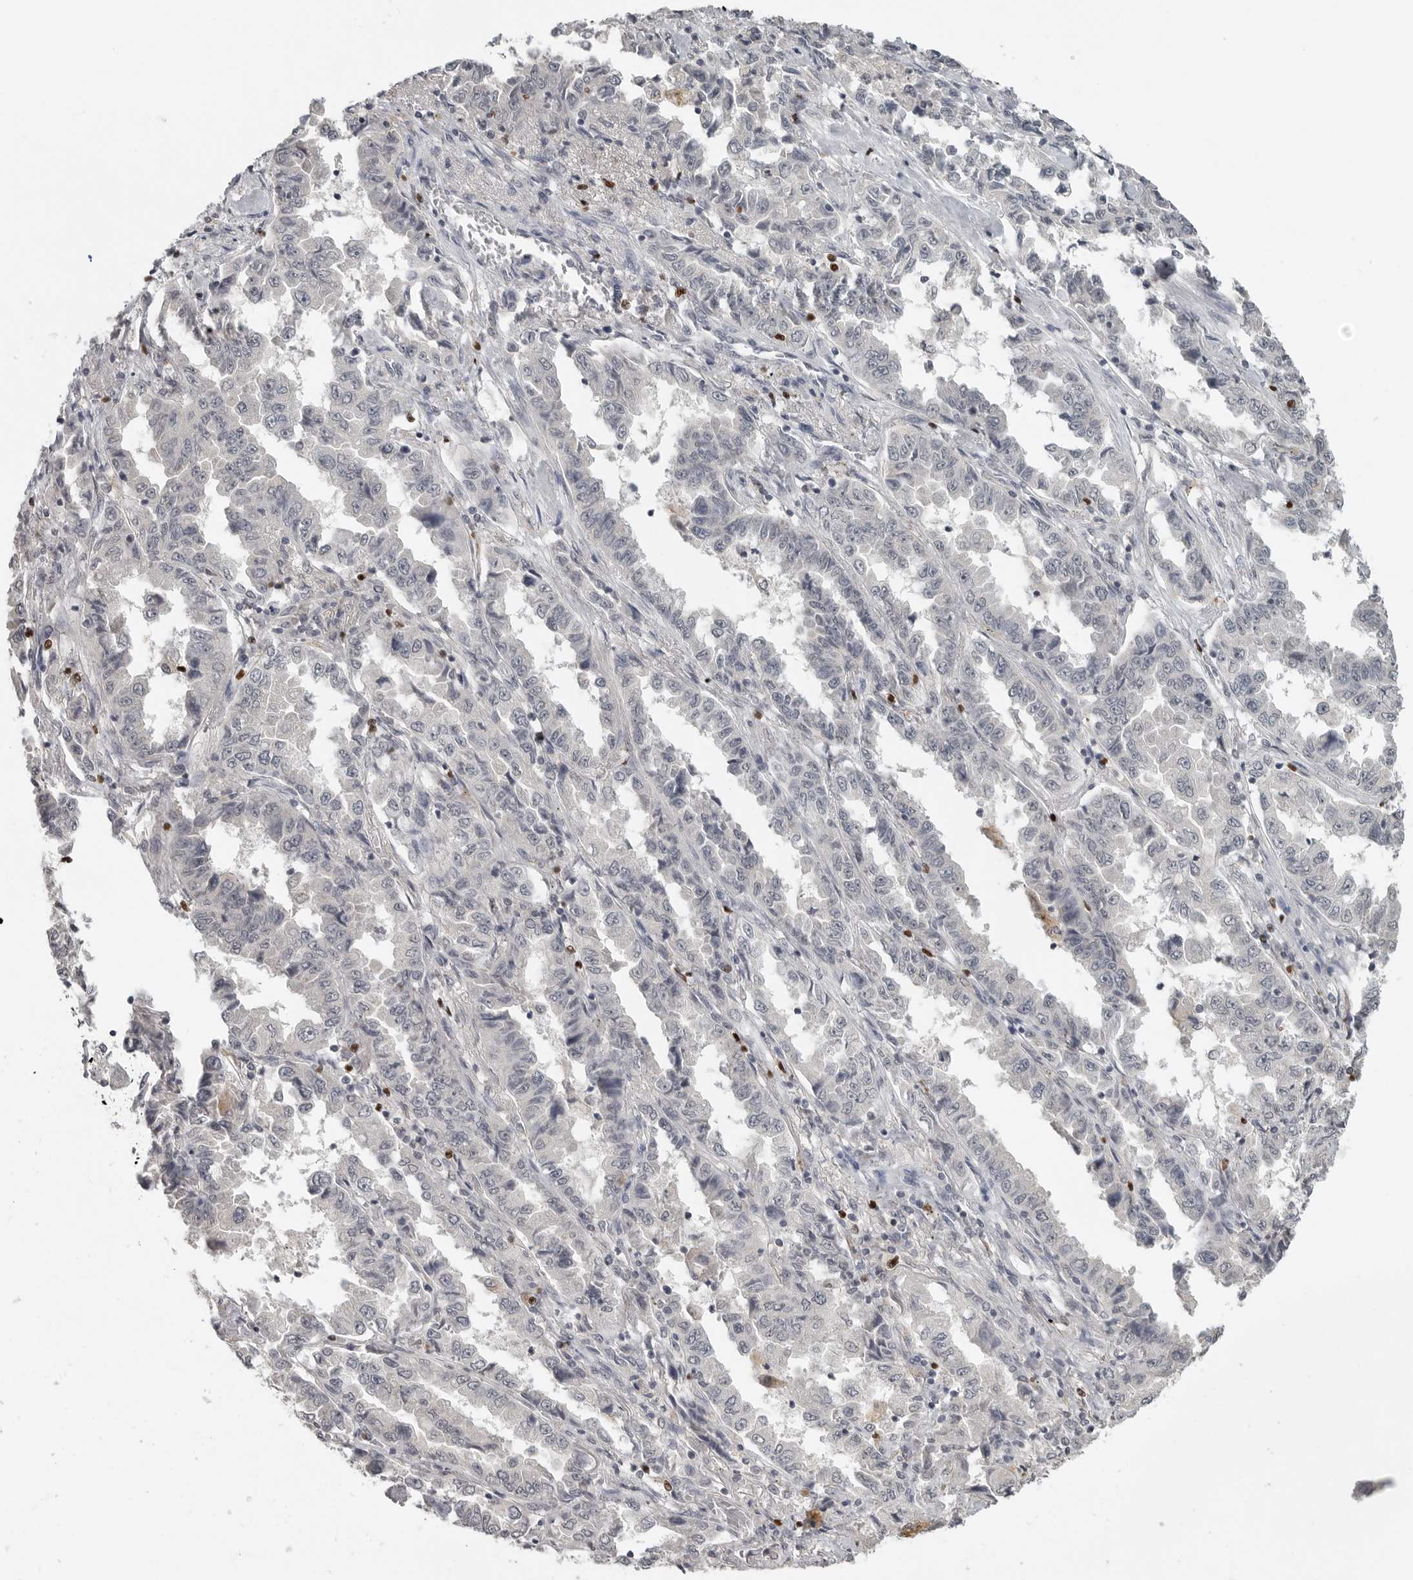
{"staining": {"intensity": "negative", "quantity": "none", "location": "none"}, "tissue": "lung cancer", "cell_type": "Tumor cells", "image_type": "cancer", "snomed": [{"axis": "morphology", "description": "Adenocarcinoma, NOS"}, {"axis": "topography", "description": "Lung"}], "caption": "The histopathology image shows no significant positivity in tumor cells of lung adenocarcinoma. (DAB IHC, high magnification).", "gene": "FOXP3", "patient": {"sex": "female", "age": 51}}